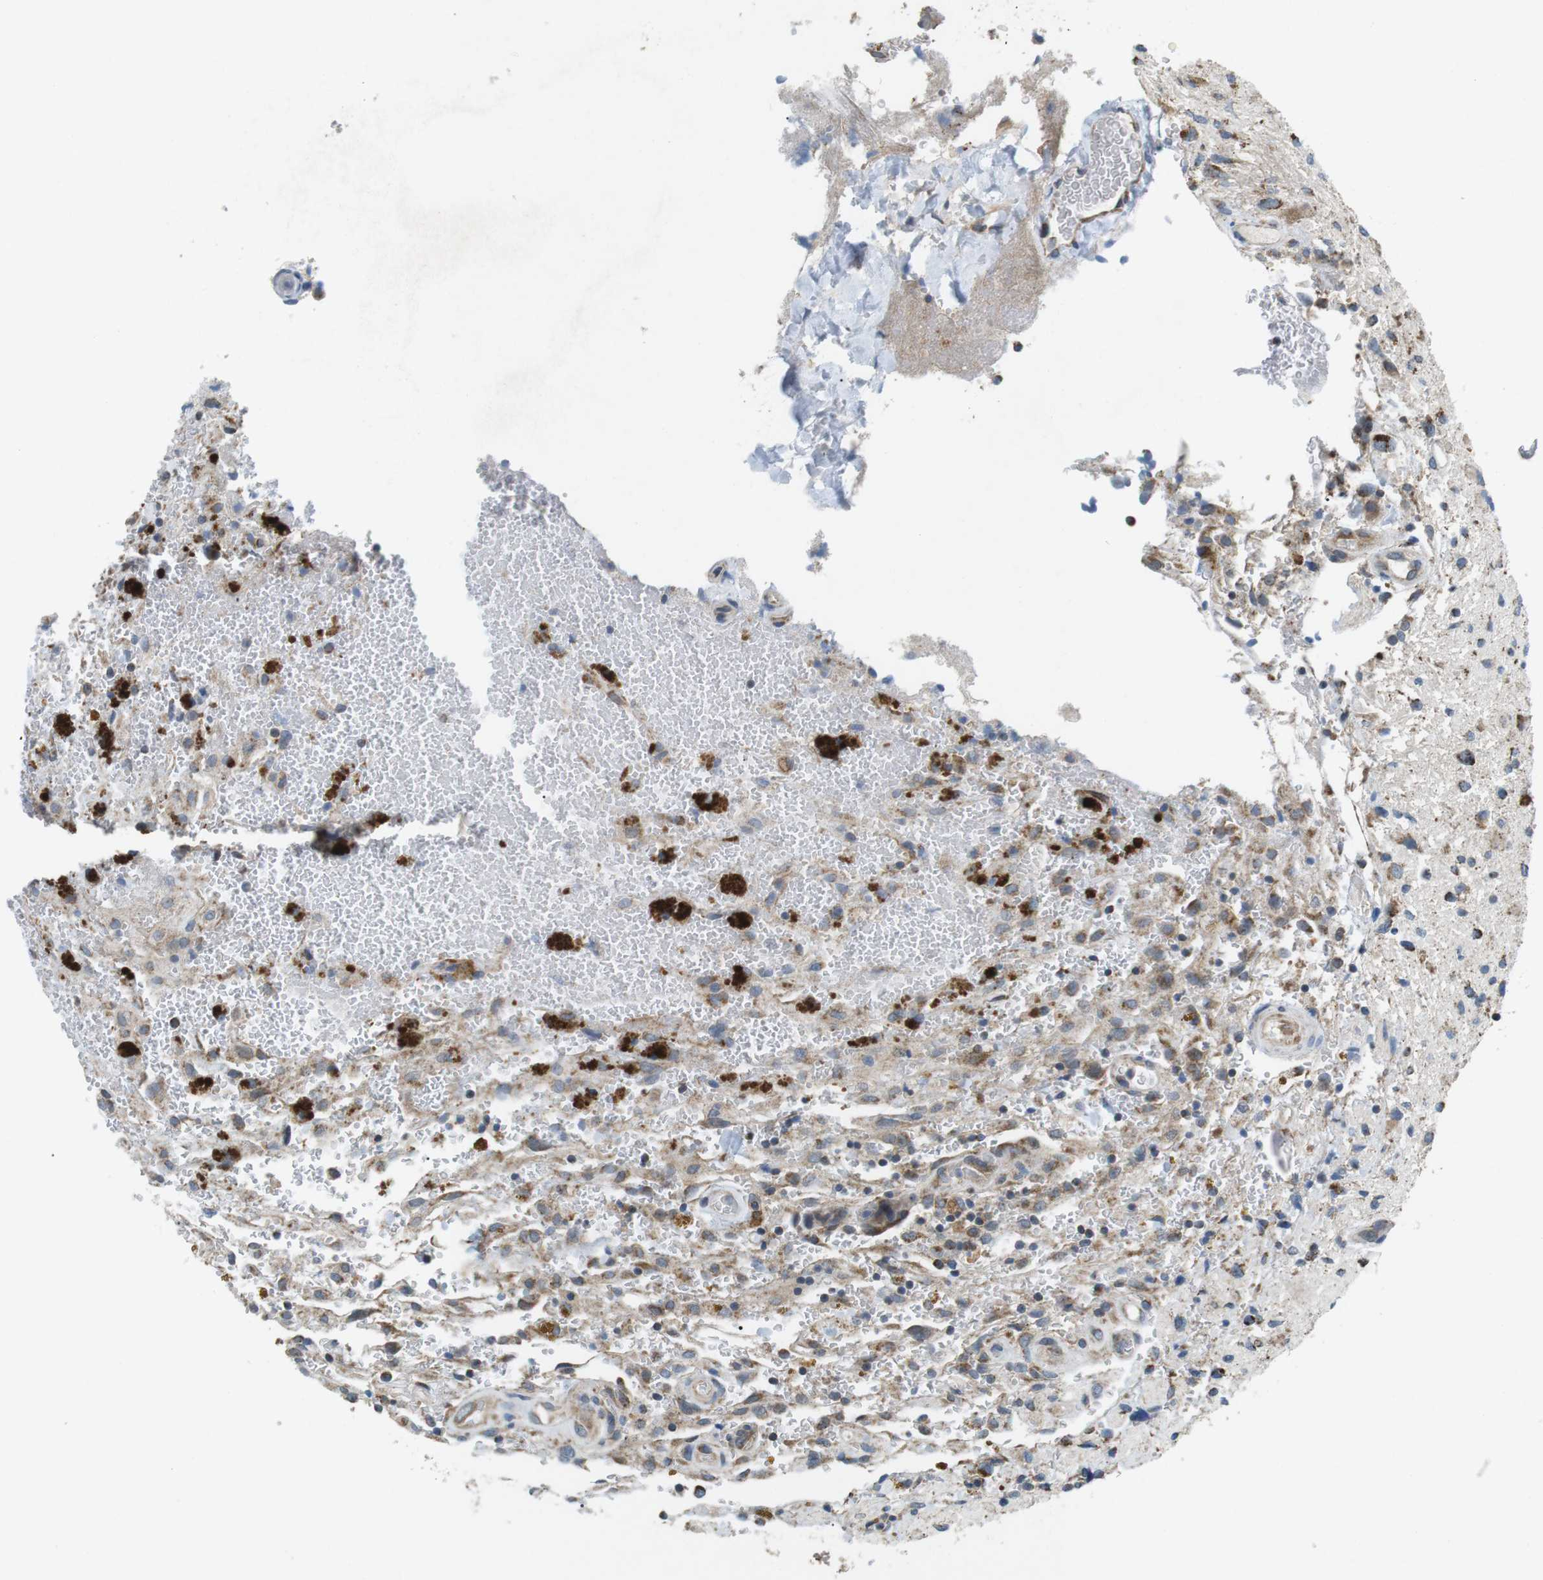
{"staining": {"intensity": "moderate", "quantity": ">75%", "location": "cytoplasmic/membranous"}, "tissue": "glioma", "cell_type": "Tumor cells", "image_type": "cancer", "snomed": [{"axis": "morphology", "description": "Glioma, malignant, High grade"}, {"axis": "topography", "description": "Brain"}], "caption": "There is medium levels of moderate cytoplasmic/membranous expression in tumor cells of high-grade glioma (malignant), as demonstrated by immunohistochemical staining (brown color).", "gene": "BACE1", "patient": {"sex": "male", "age": 33}}